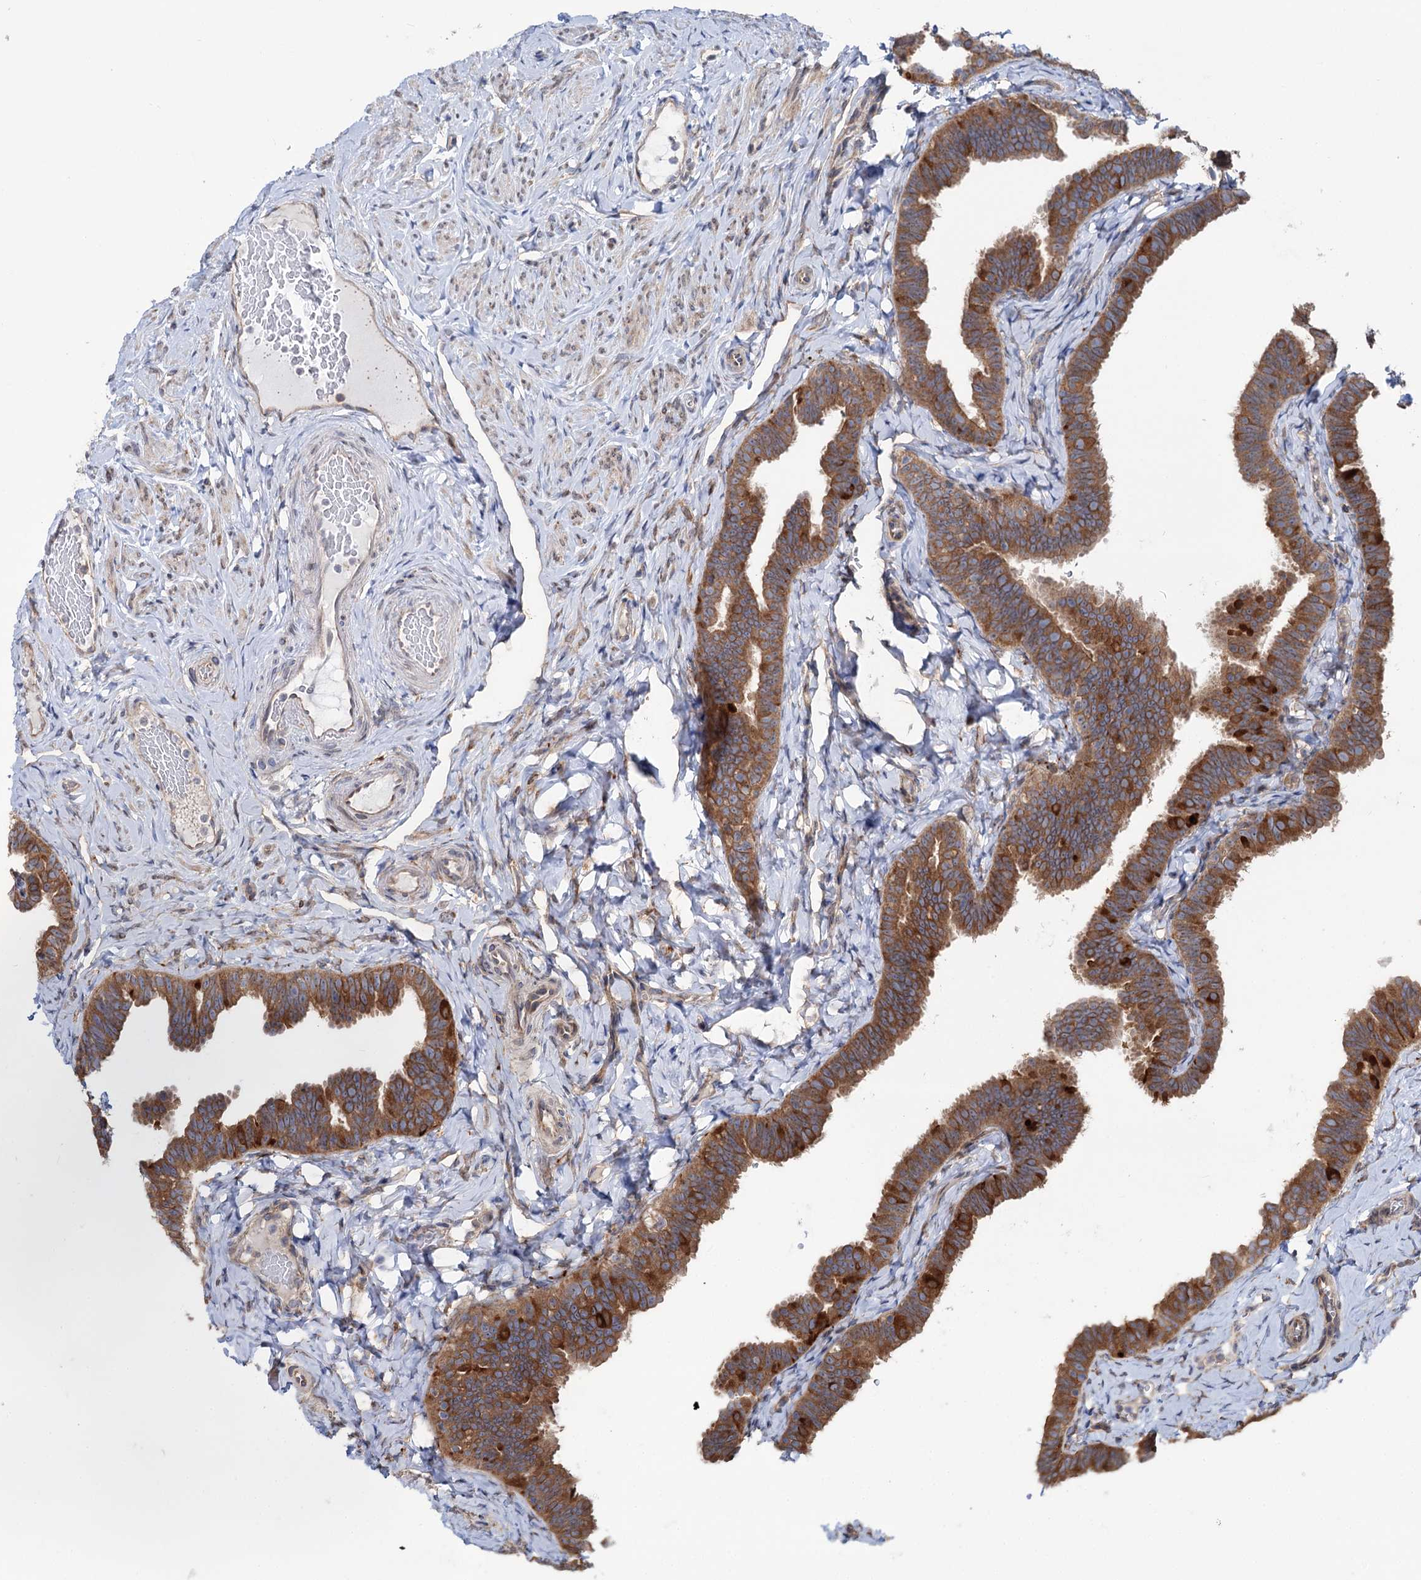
{"staining": {"intensity": "moderate", "quantity": ">75%", "location": "cytoplasmic/membranous"}, "tissue": "fallopian tube", "cell_type": "Glandular cells", "image_type": "normal", "snomed": [{"axis": "morphology", "description": "Normal tissue, NOS"}, {"axis": "topography", "description": "Fallopian tube"}], "caption": "Immunohistochemistry micrograph of unremarkable human fallopian tube stained for a protein (brown), which displays medium levels of moderate cytoplasmic/membranous expression in about >75% of glandular cells.", "gene": "PTDSS2", "patient": {"sex": "female", "age": 65}}